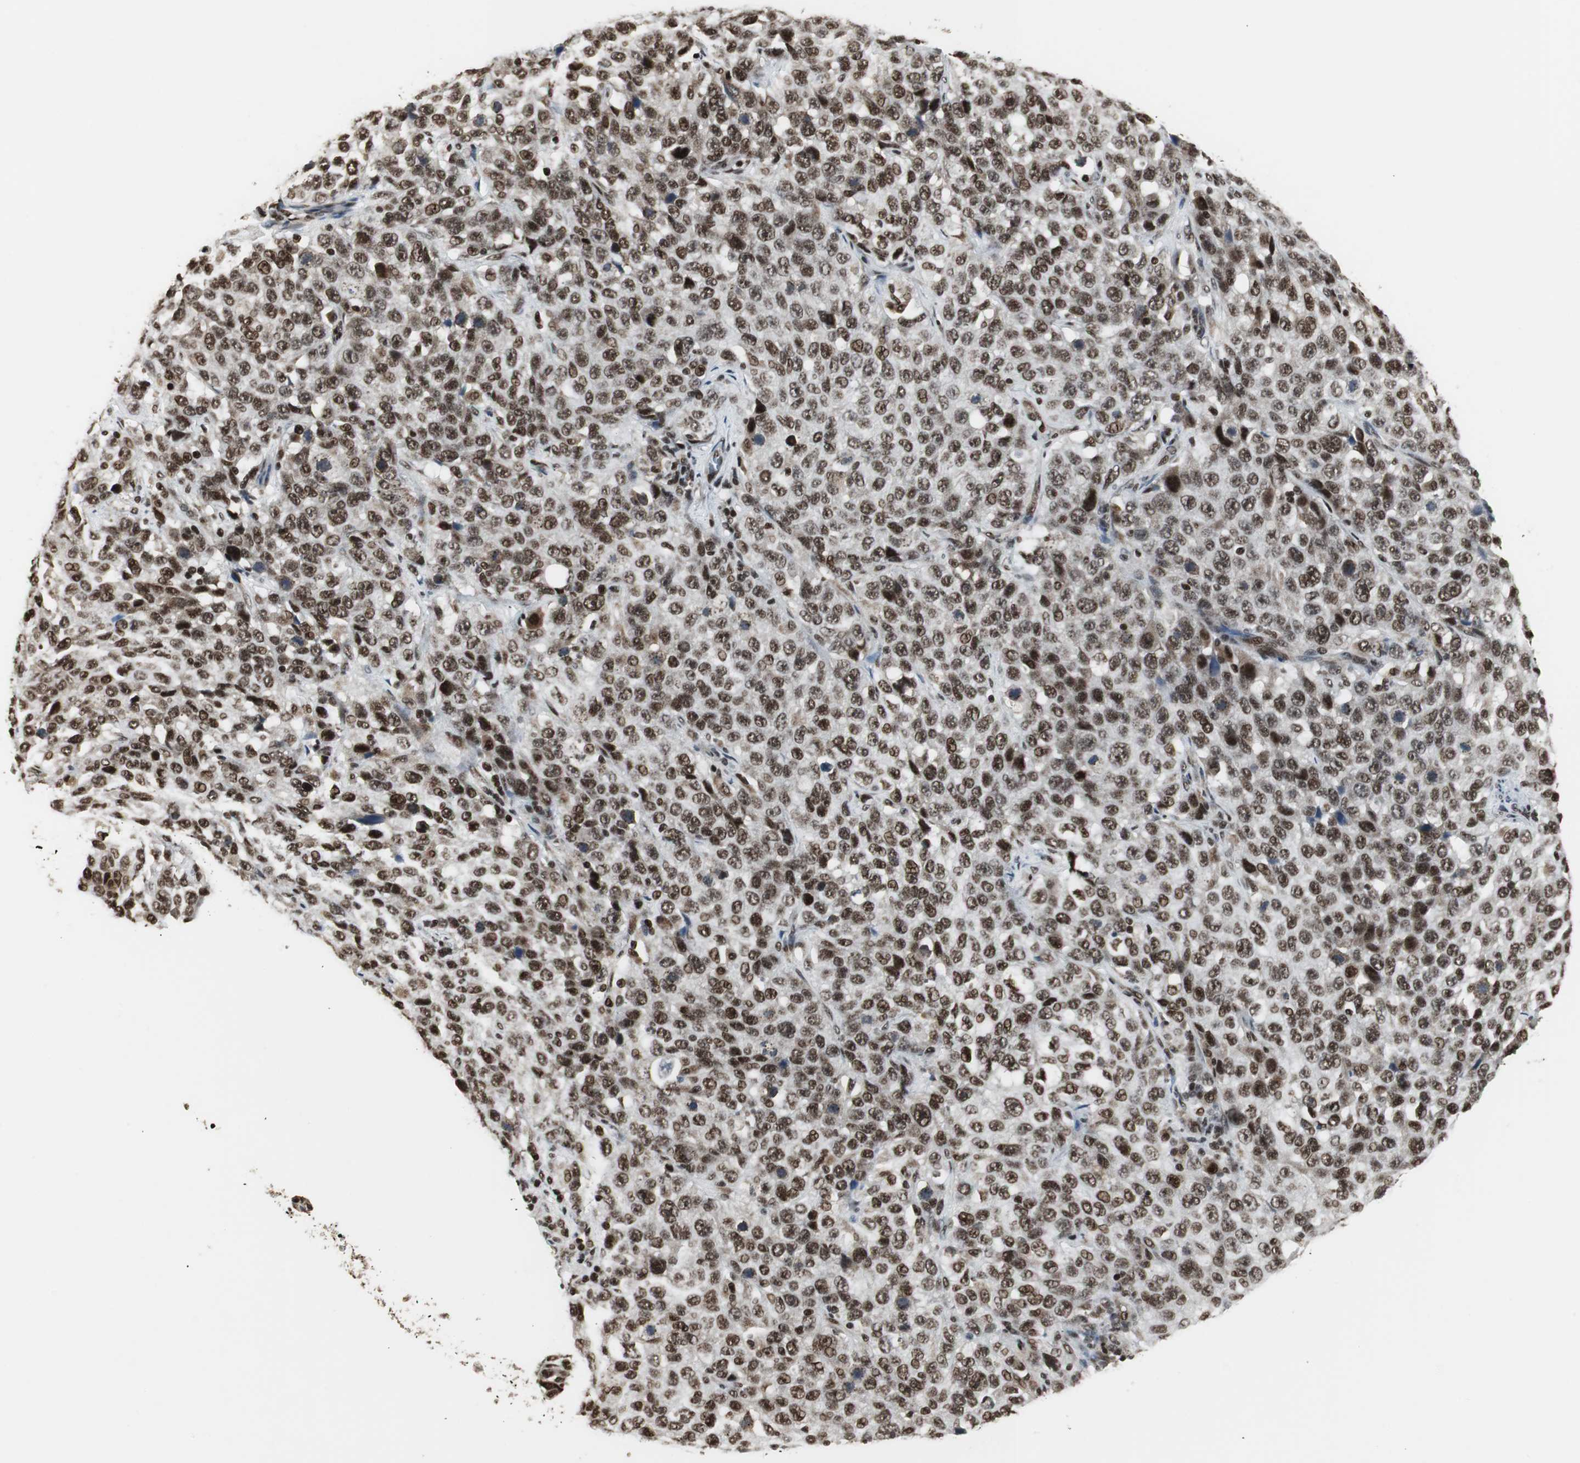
{"staining": {"intensity": "strong", "quantity": ">75%", "location": "nuclear"}, "tissue": "stomach cancer", "cell_type": "Tumor cells", "image_type": "cancer", "snomed": [{"axis": "morphology", "description": "Normal tissue, NOS"}, {"axis": "morphology", "description": "Adenocarcinoma, NOS"}, {"axis": "topography", "description": "Stomach"}], "caption": "Immunohistochemistry staining of stomach adenocarcinoma, which demonstrates high levels of strong nuclear staining in about >75% of tumor cells indicating strong nuclear protein positivity. The staining was performed using DAB (3,3'-diaminobenzidine) (brown) for protein detection and nuclei were counterstained in hematoxylin (blue).", "gene": "PARN", "patient": {"sex": "male", "age": 48}}